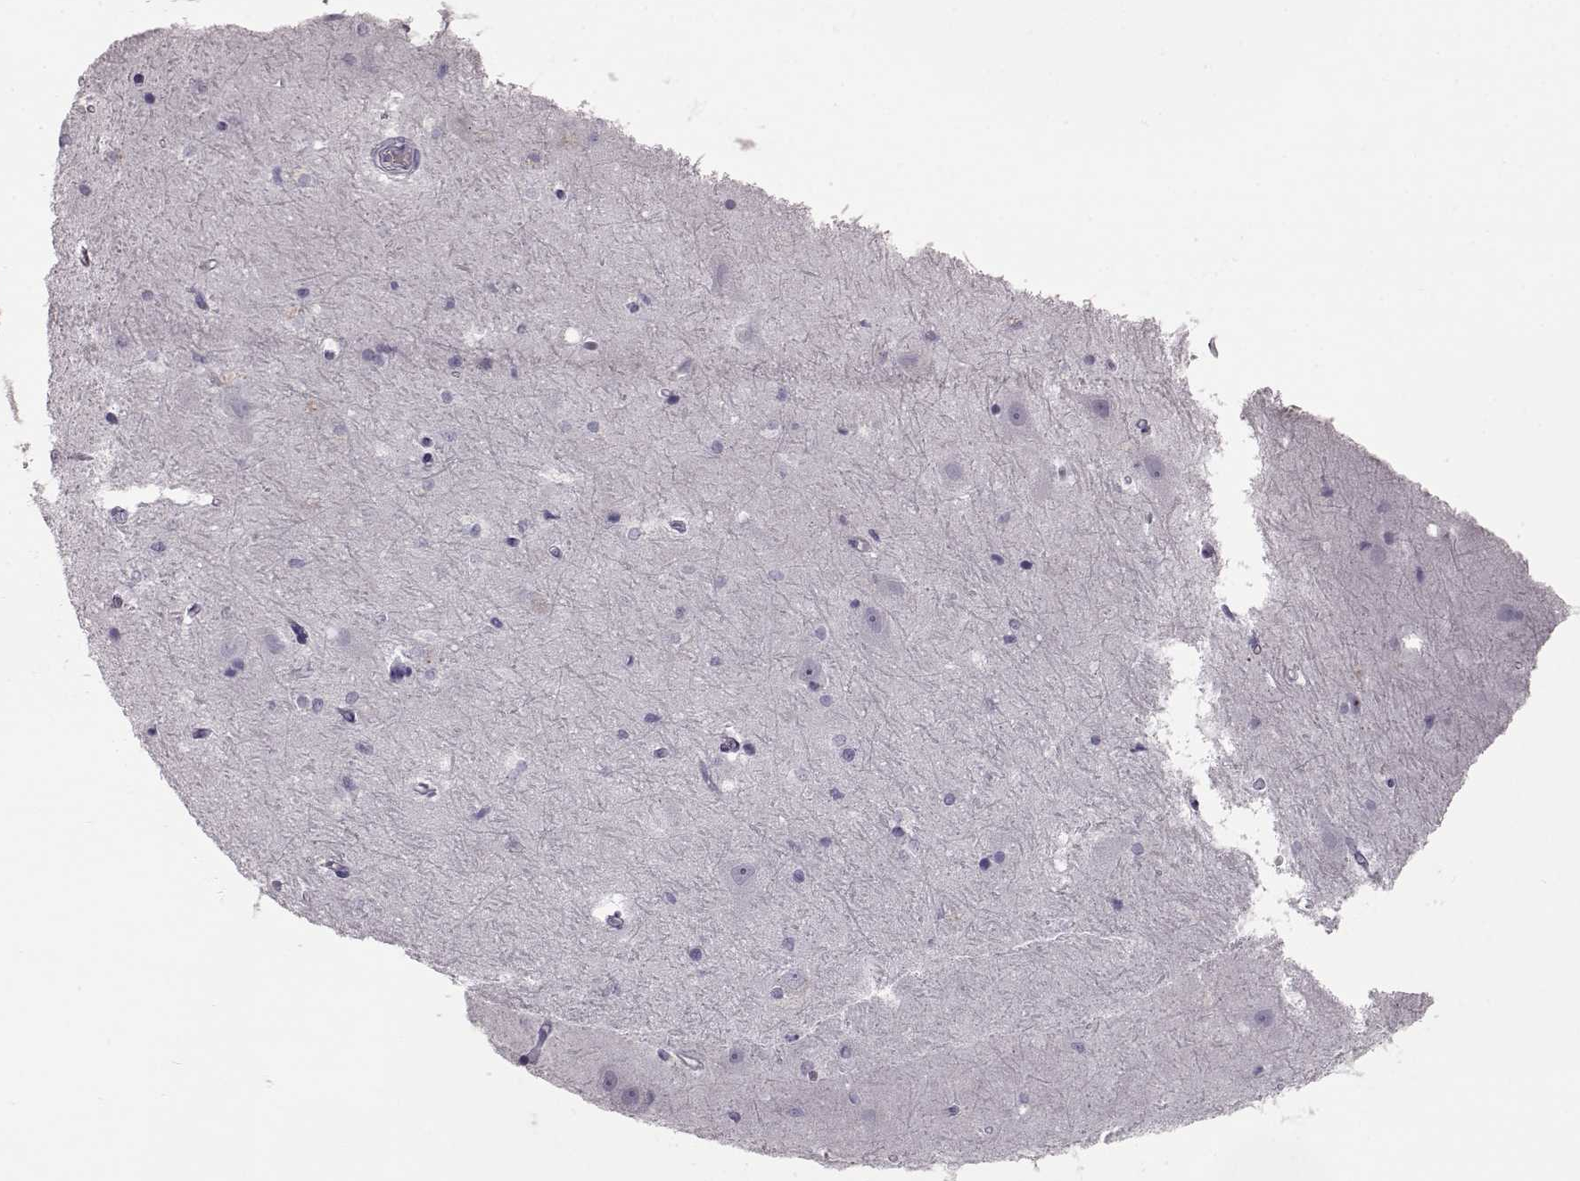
{"staining": {"intensity": "negative", "quantity": "none", "location": "none"}, "tissue": "hippocampus", "cell_type": "Glial cells", "image_type": "normal", "snomed": [{"axis": "morphology", "description": "Normal tissue, NOS"}, {"axis": "topography", "description": "Hippocampus"}], "caption": "An immunohistochemistry photomicrograph of unremarkable hippocampus is shown. There is no staining in glial cells of hippocampus.", "gene": "CCL19", "patient": {"sex": "male", "age": 44}}